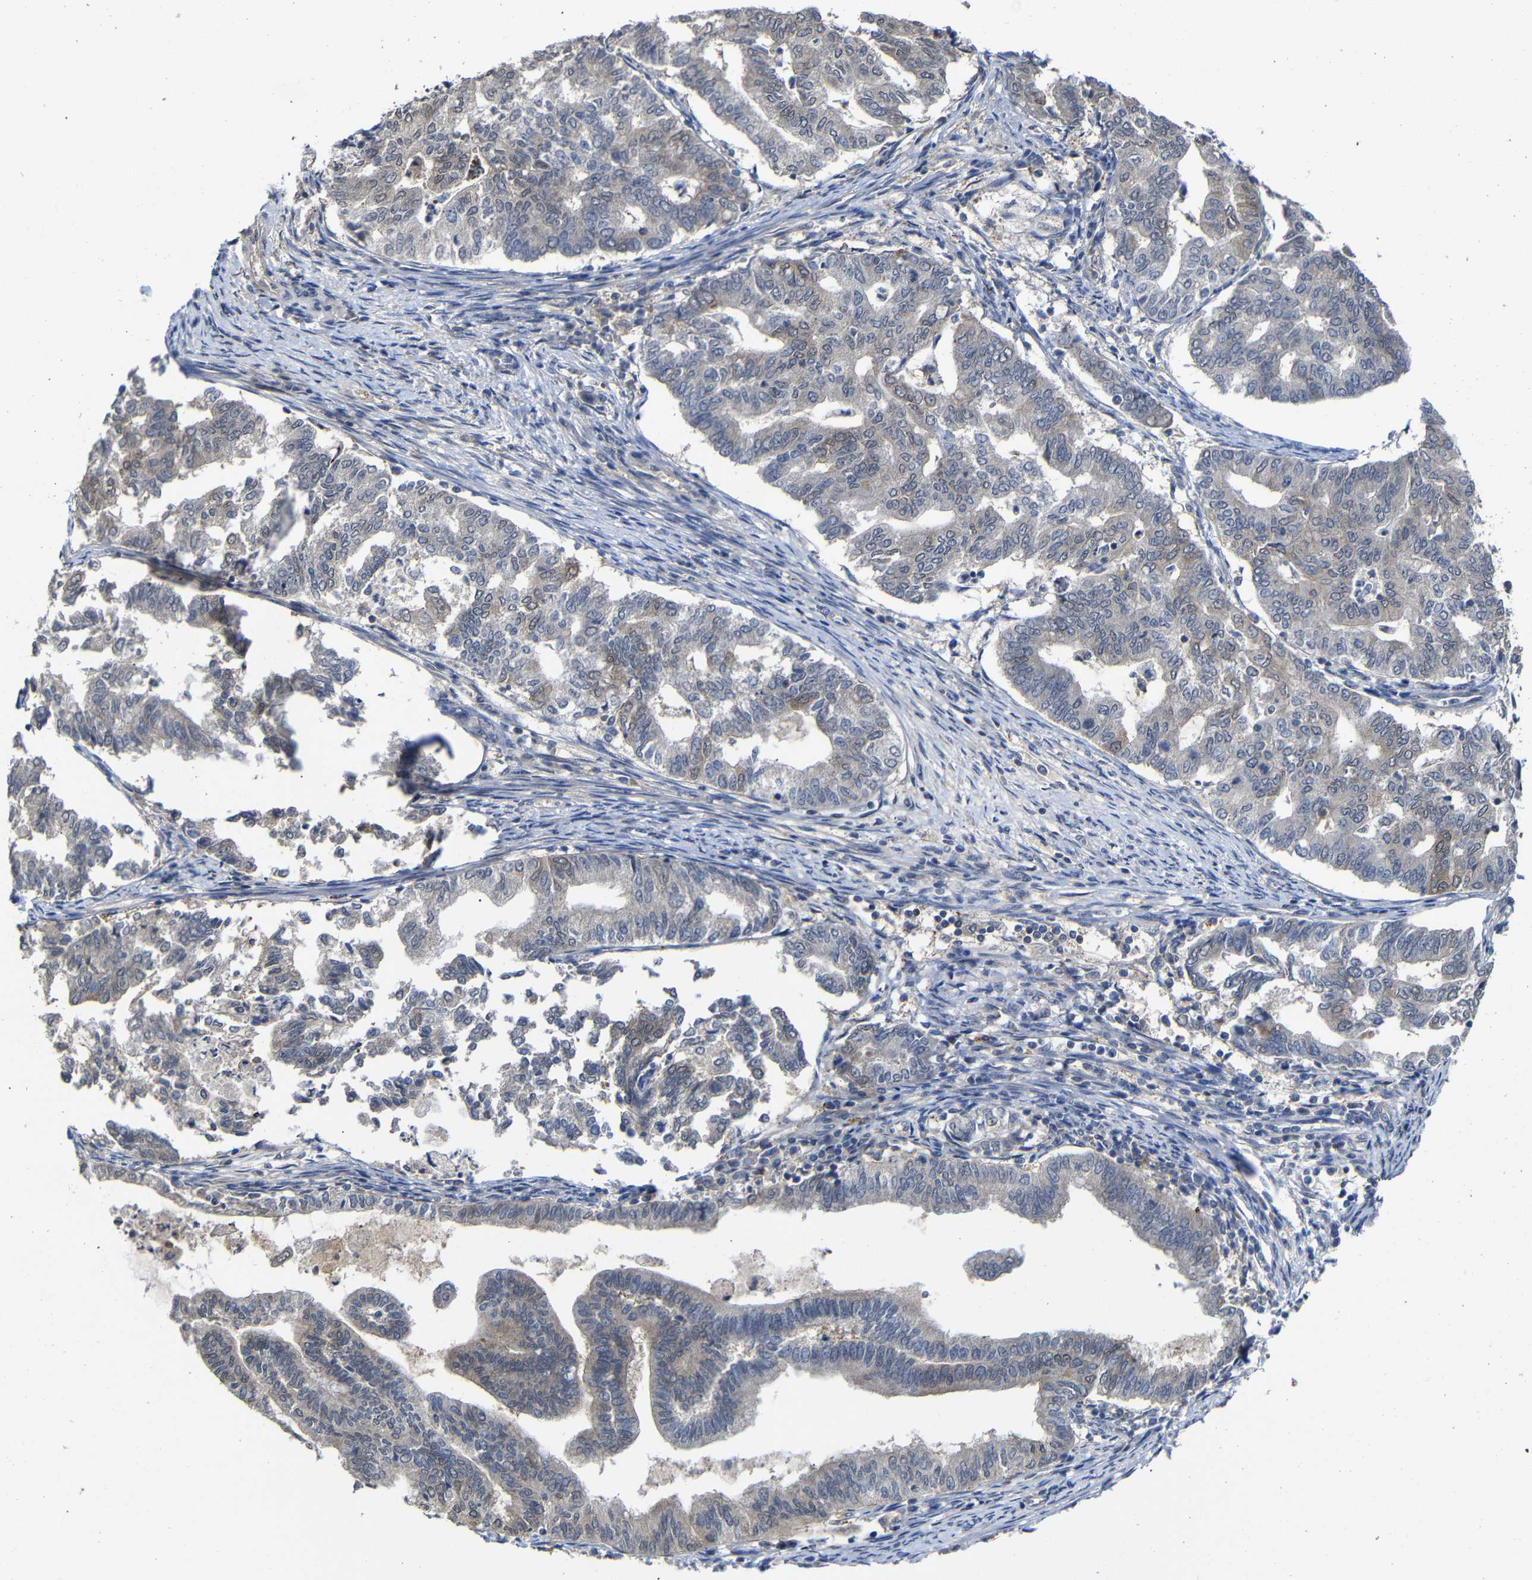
{"staining": {"intensity": "negative", "quantity": "none", "location": "none"}, "tissue": "endometrial cancer", "cell_type": "Tumor cells", "image_type": "cancer", "snomed": [{"axis": "morphology", "description": "Adenocarcinoma, NOS"}, {"axis": "topography", "description": "Endometrium"}], "caption": "DAB (3,3'-diaminobenzidine) immunohistochemical staining of endometrial adenocarcinoma displays no significant positivity in tumor cells.", "gene": "ATG12", "patient": {"sex": "female", "age": 79}}